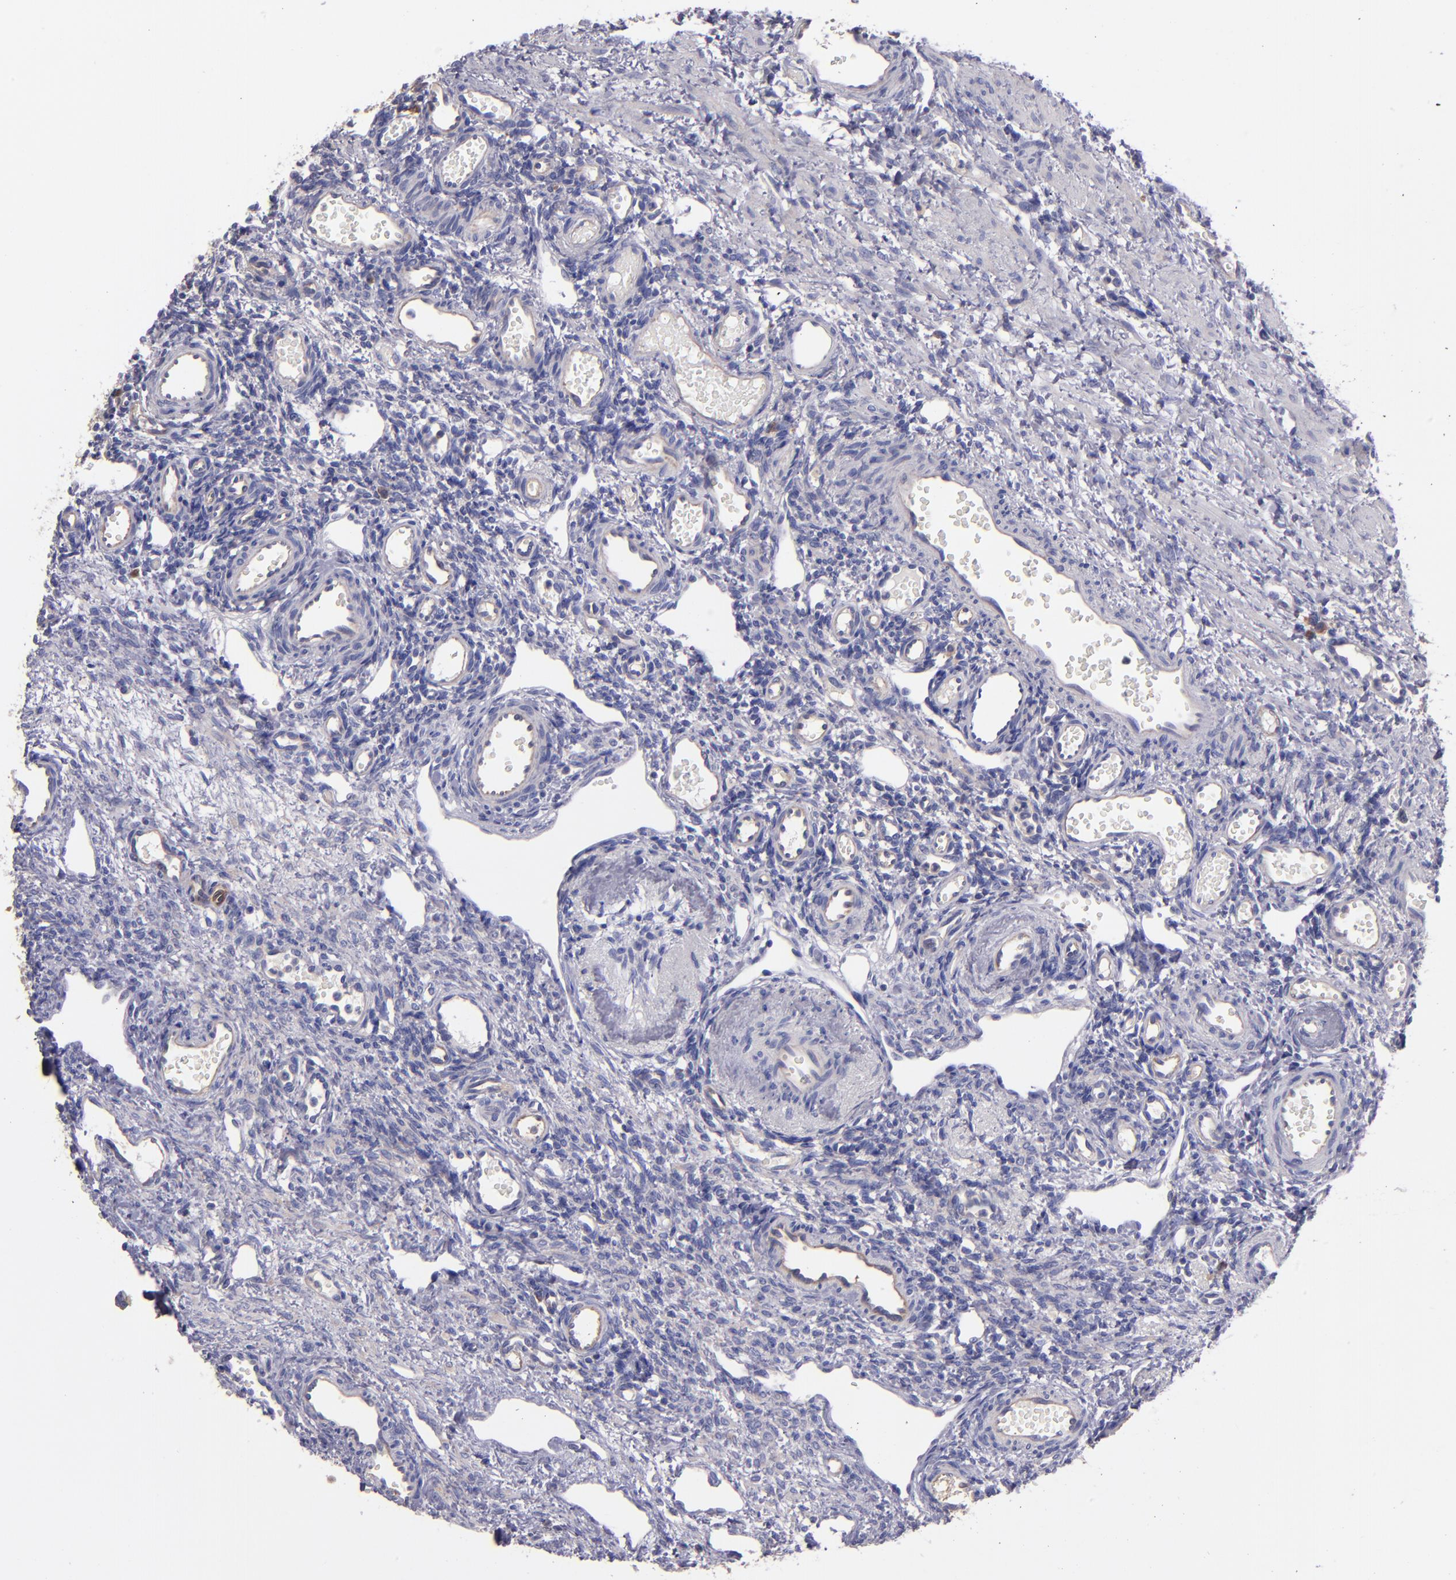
{"staining": {"intensity": "negative", "quantity": "none", "location": "none"}, "tissue": "ovary", "cell_type": "Follicle cells", "image_type": "normal", "snomed": [{"axis": "morphology", "description": "Normal tissue, NOS"}, {"axis": "topography", "description": "Ovary"}], "caption": "This is an IHC image of benign ovary. There is no positivity in follicle cells.", "gene": "CARS1", "patient": {"sex": "female", "age": 33}}